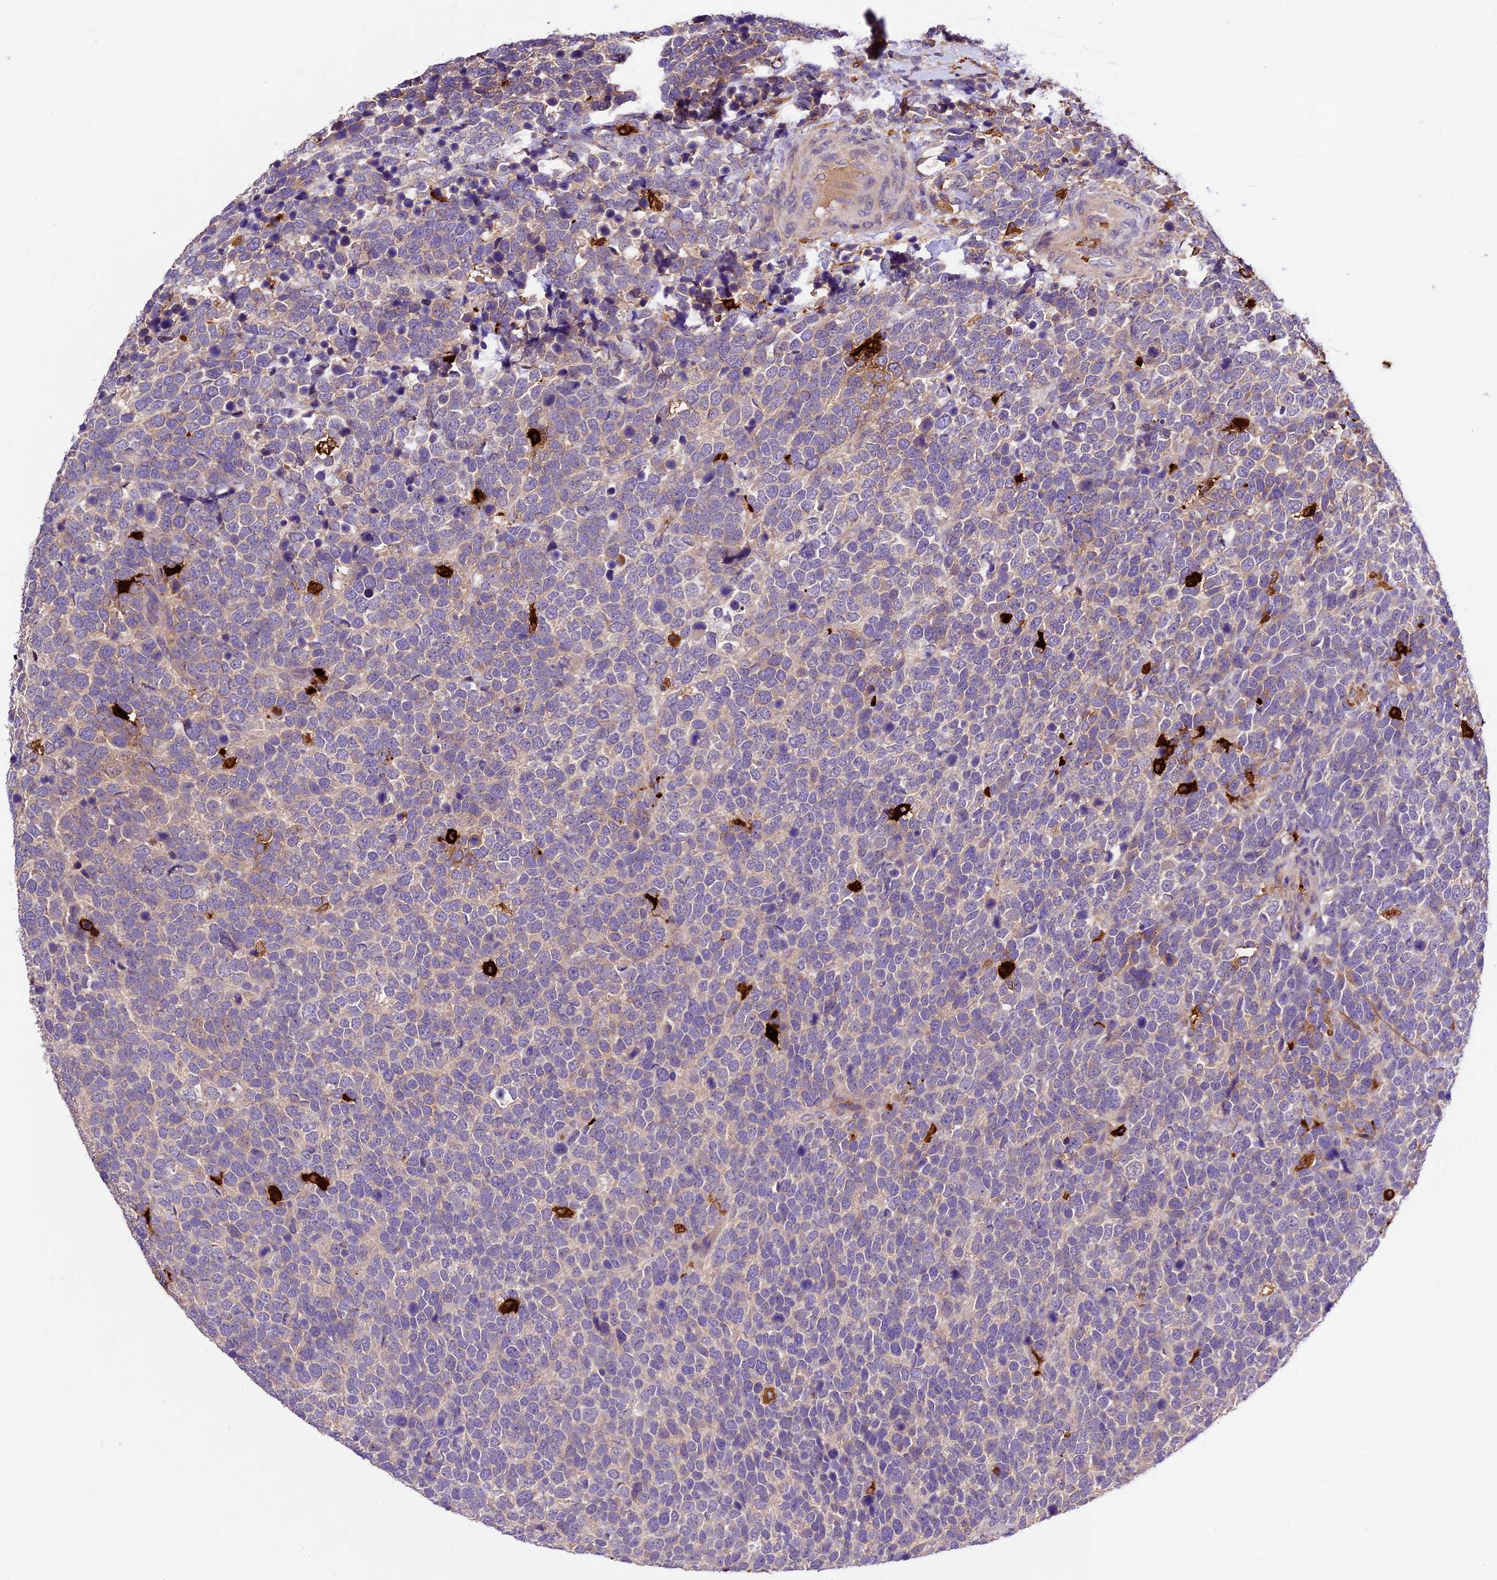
{"staining": {"intensity": "negative", "quantity": "none", "location": "none"}, "tissue": "urothelial cancer", "cell_type": "Tumor cells", "image_type": "cancer", "snomed": [{"axis": "morphology", "description": "Urothelial carcinoma, High grade"}, {"axis": "topography", "description": "Urinary bladder"}], "caption": "Tumor cells show no significant protein staining in urothelial cancer.", "gene": "CILP2", "patient": {"sex": "female", "age": 82}}